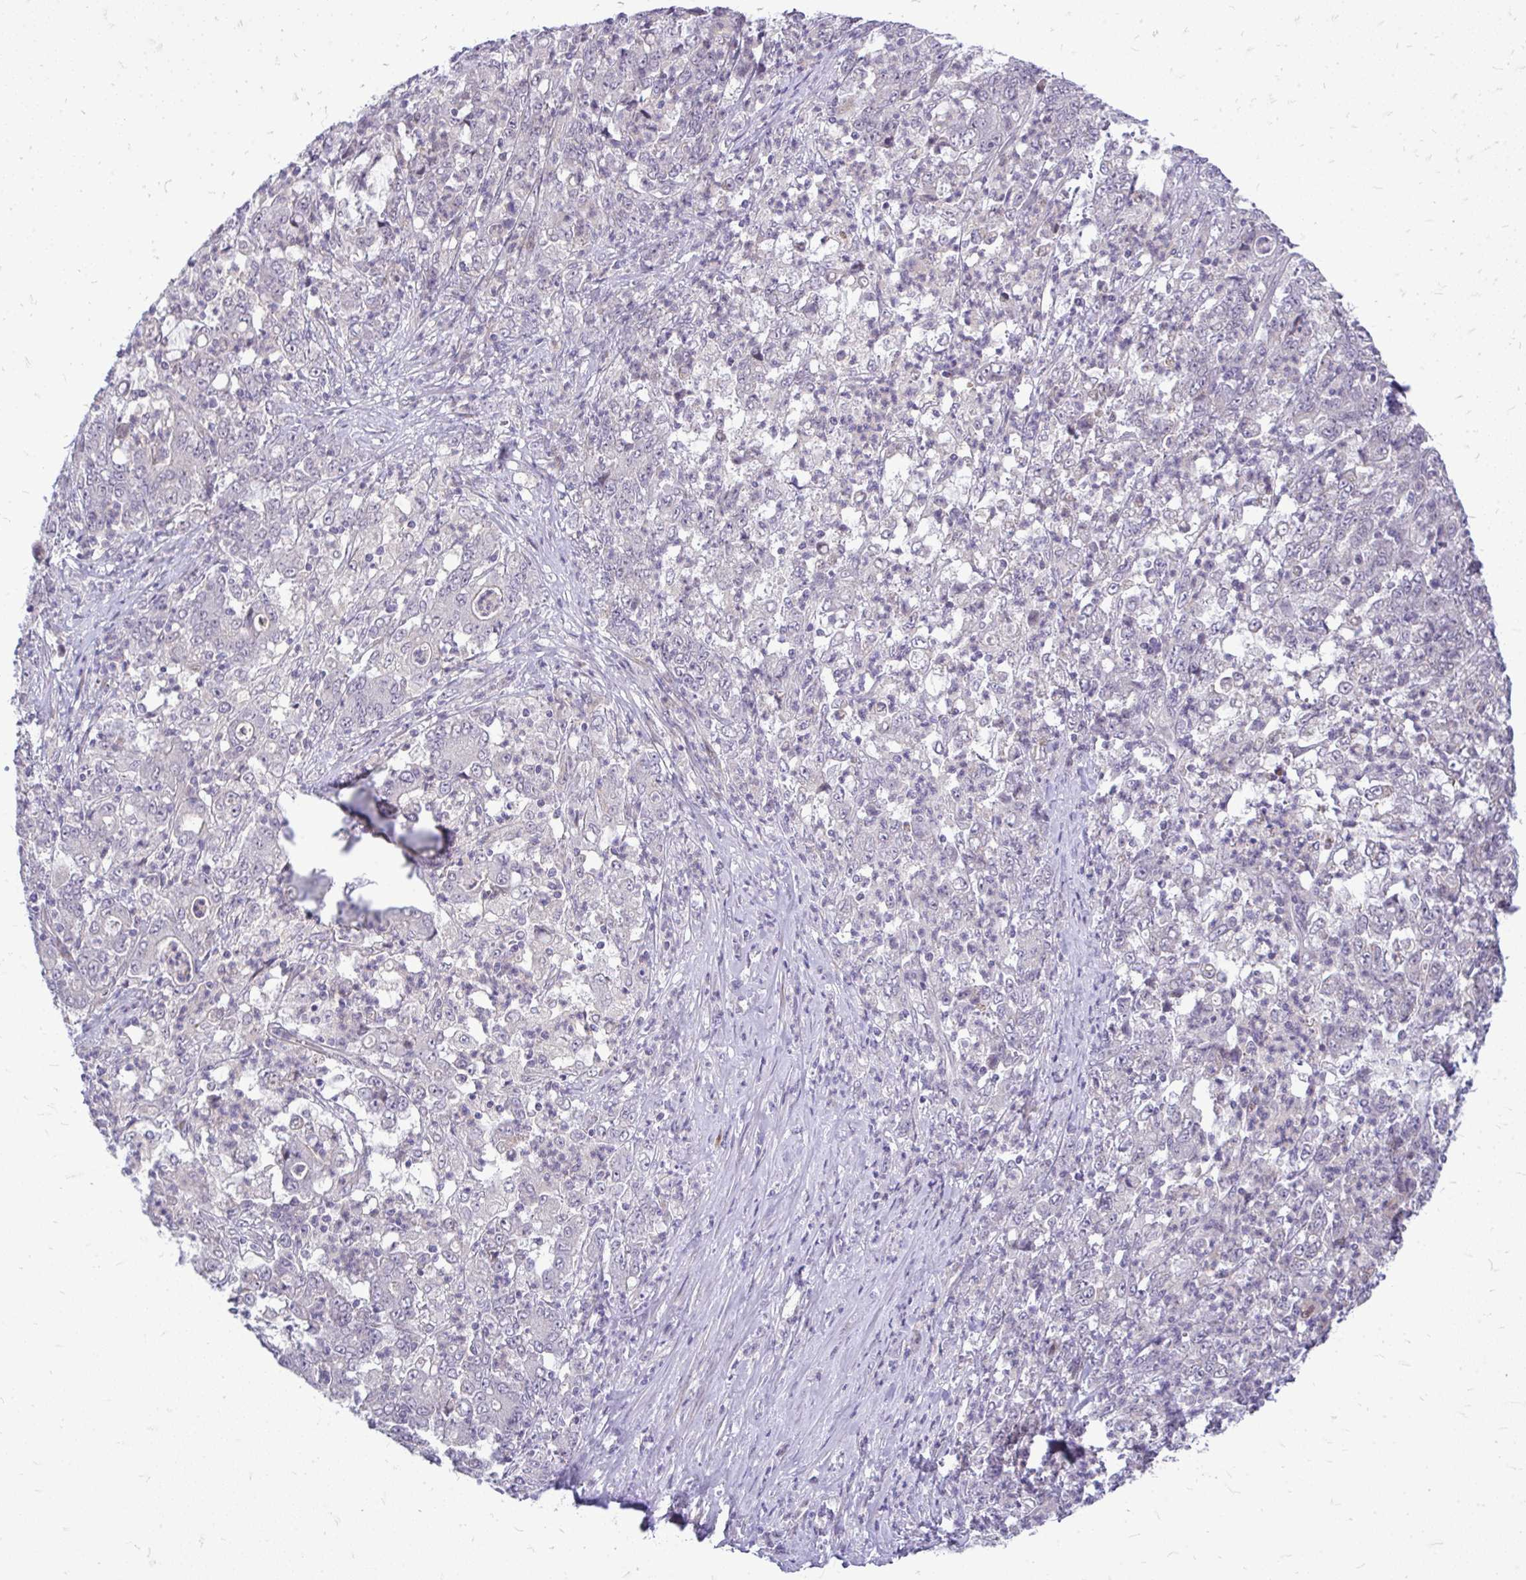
{"staining": {"intensity": "negative", "quantity": "none", "location": "none"}, "tissue": "stomach cancer", "cell_type": "Tumor cells", "image_type": "cancer", "snomed": [{"axis": "morphology", "description": "Adenocarcinoma, NOS"}, {"axis": "topography", "description": "Stomach, lower"}], "caption": "Protein analysis of stomach adenocarcinoma exhibits no significant expression in tumor cells. Nuclei are stained in blue.", "gene": "OR8D1", "patient": {"sex": "female", "age": 71}}